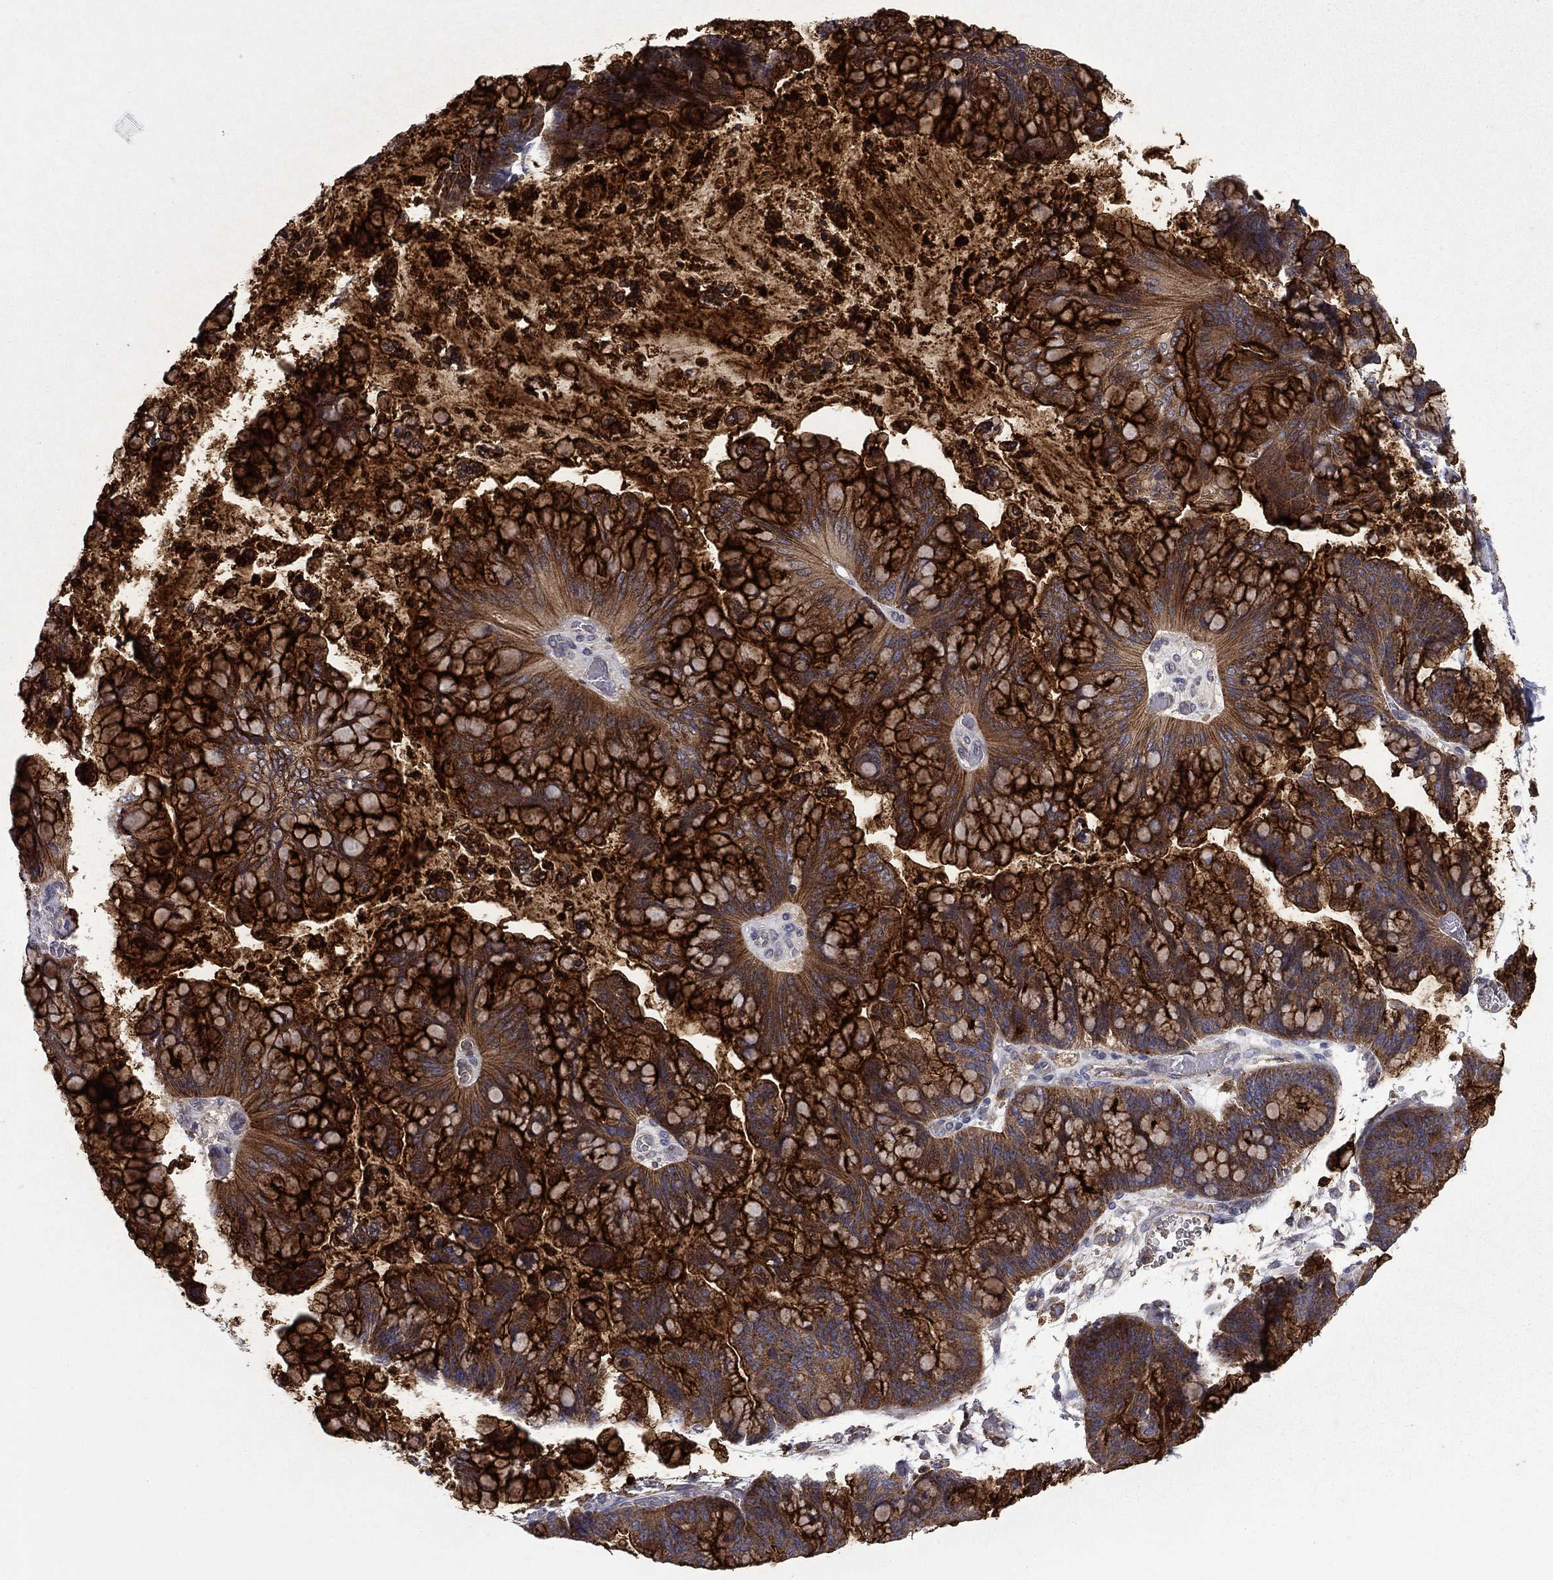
{"staining": {"intensity": "strong", "quantity": ">75%", "location": "cytoplasmic/membranous"}, "tissue": "ovarian cancer", "cell_type": "Tumor cells", "image_type": "cancer", "snomed": [{"axis": "morphology", "description": "Cystadenocarcinoma, mucinous, NOS"}, {"axis": "topography", "description": "Ovary"}], "caption": "Immunohistochemical staining of human mucinous cystadenocarcinoma (ovarian) demonstrates strong cytoplasmic/membranous protein positivity in about >75% of tumor cells. Nuclei are stained in blue.", "gene": "CEACAM7", "patient": {"sex": "female", "age": 67}}